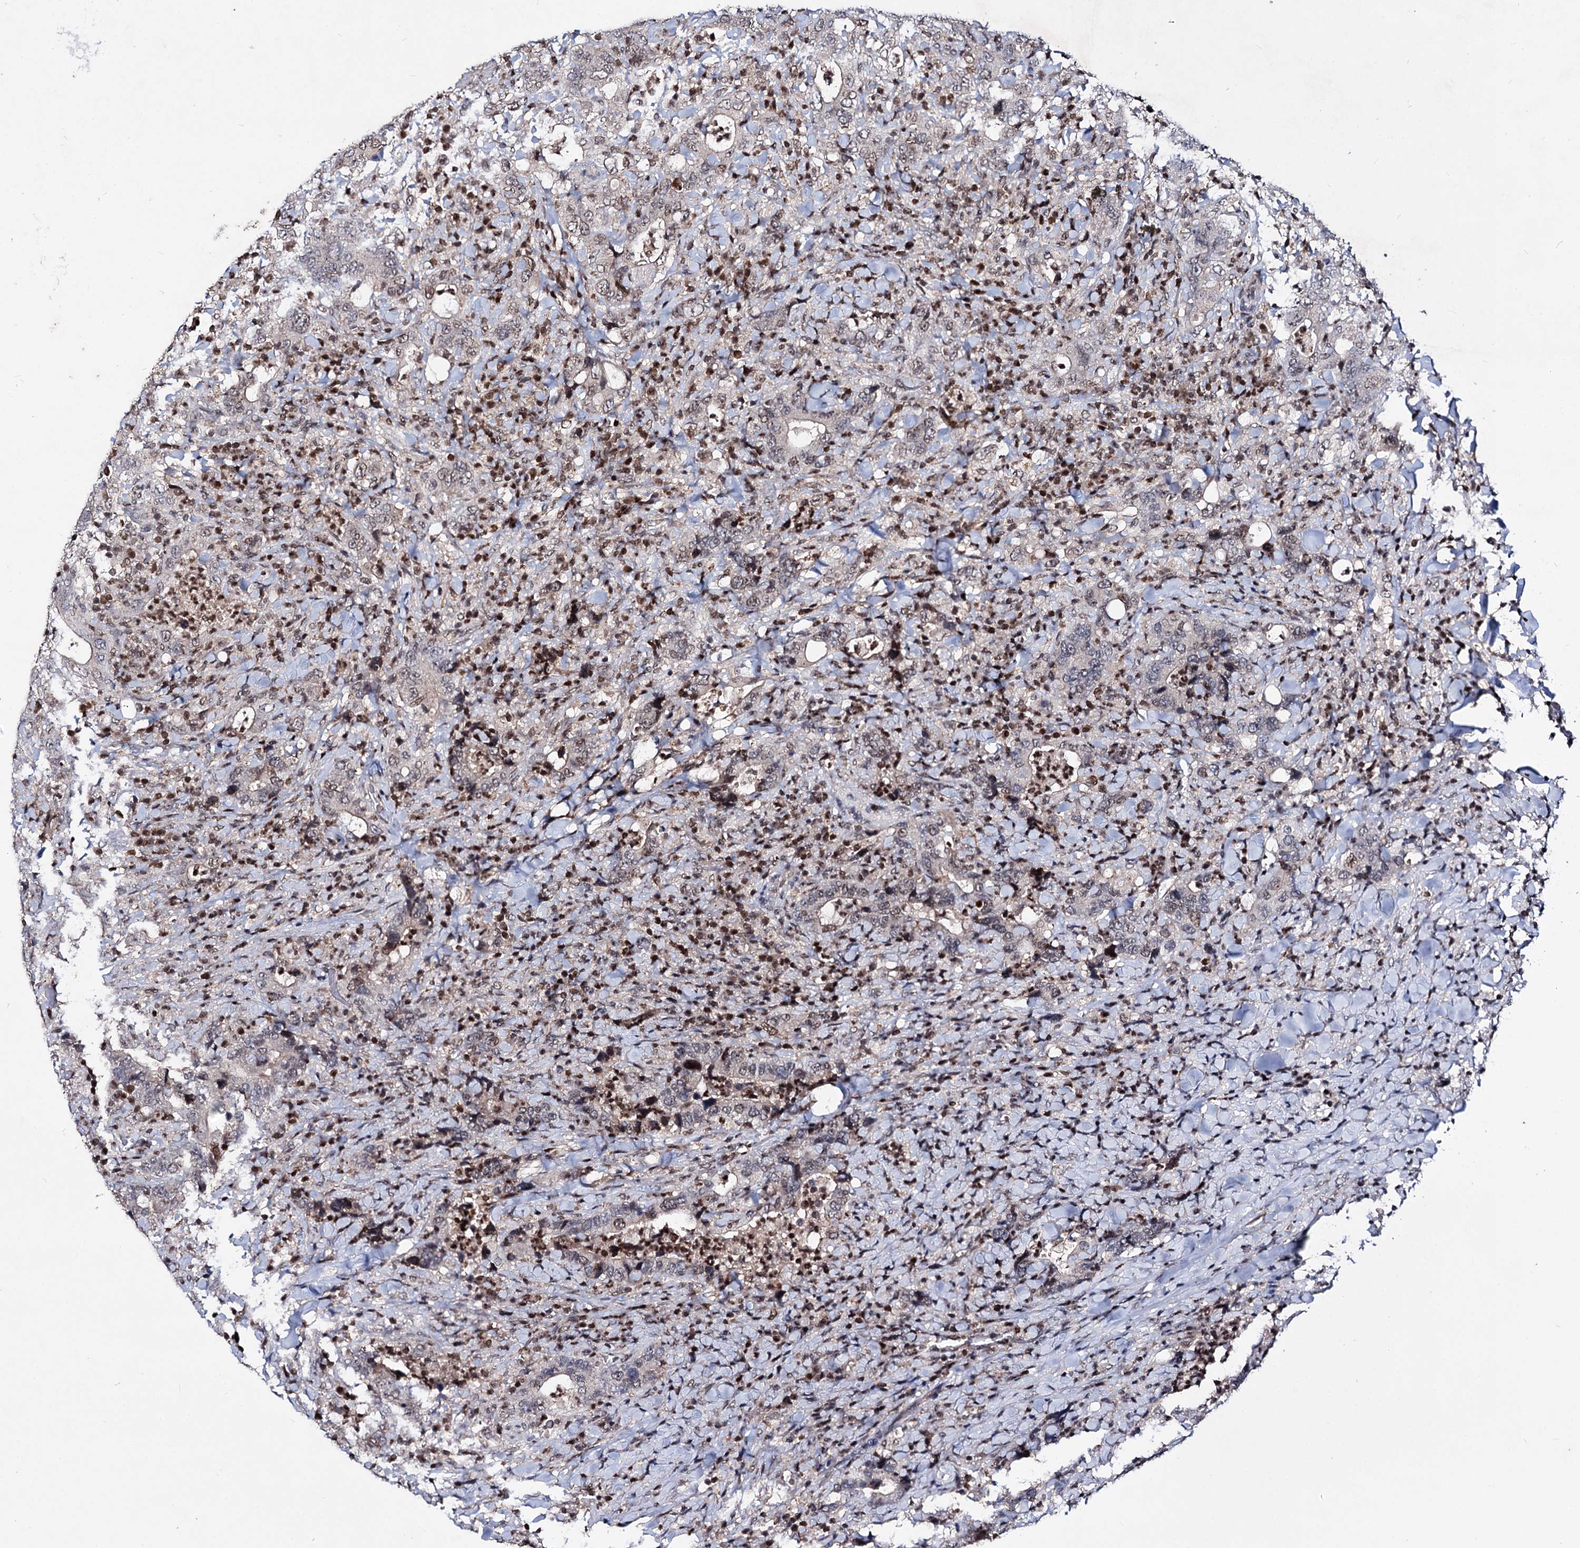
{"staining": {"intensity": "moderate", "quantity": "<25%", "location": "nuclear"}, "tissue": "colorectal cancer", "cell_type": "Tumor cells", "image_type": "cancer", "snomed": [{"axis": "morphology", "description": "Adenocarcinoma, NOS"}, {"axis": "topography", "description": "Colon"}], "caption": "Adenocarcinoma (colorectal) stained for a protein (brown) shows moderate nuclear positive staining in about <25% of tumor cells.", "gene": "SMCHD1", "patient": {"sex": "female", "age": 75}}